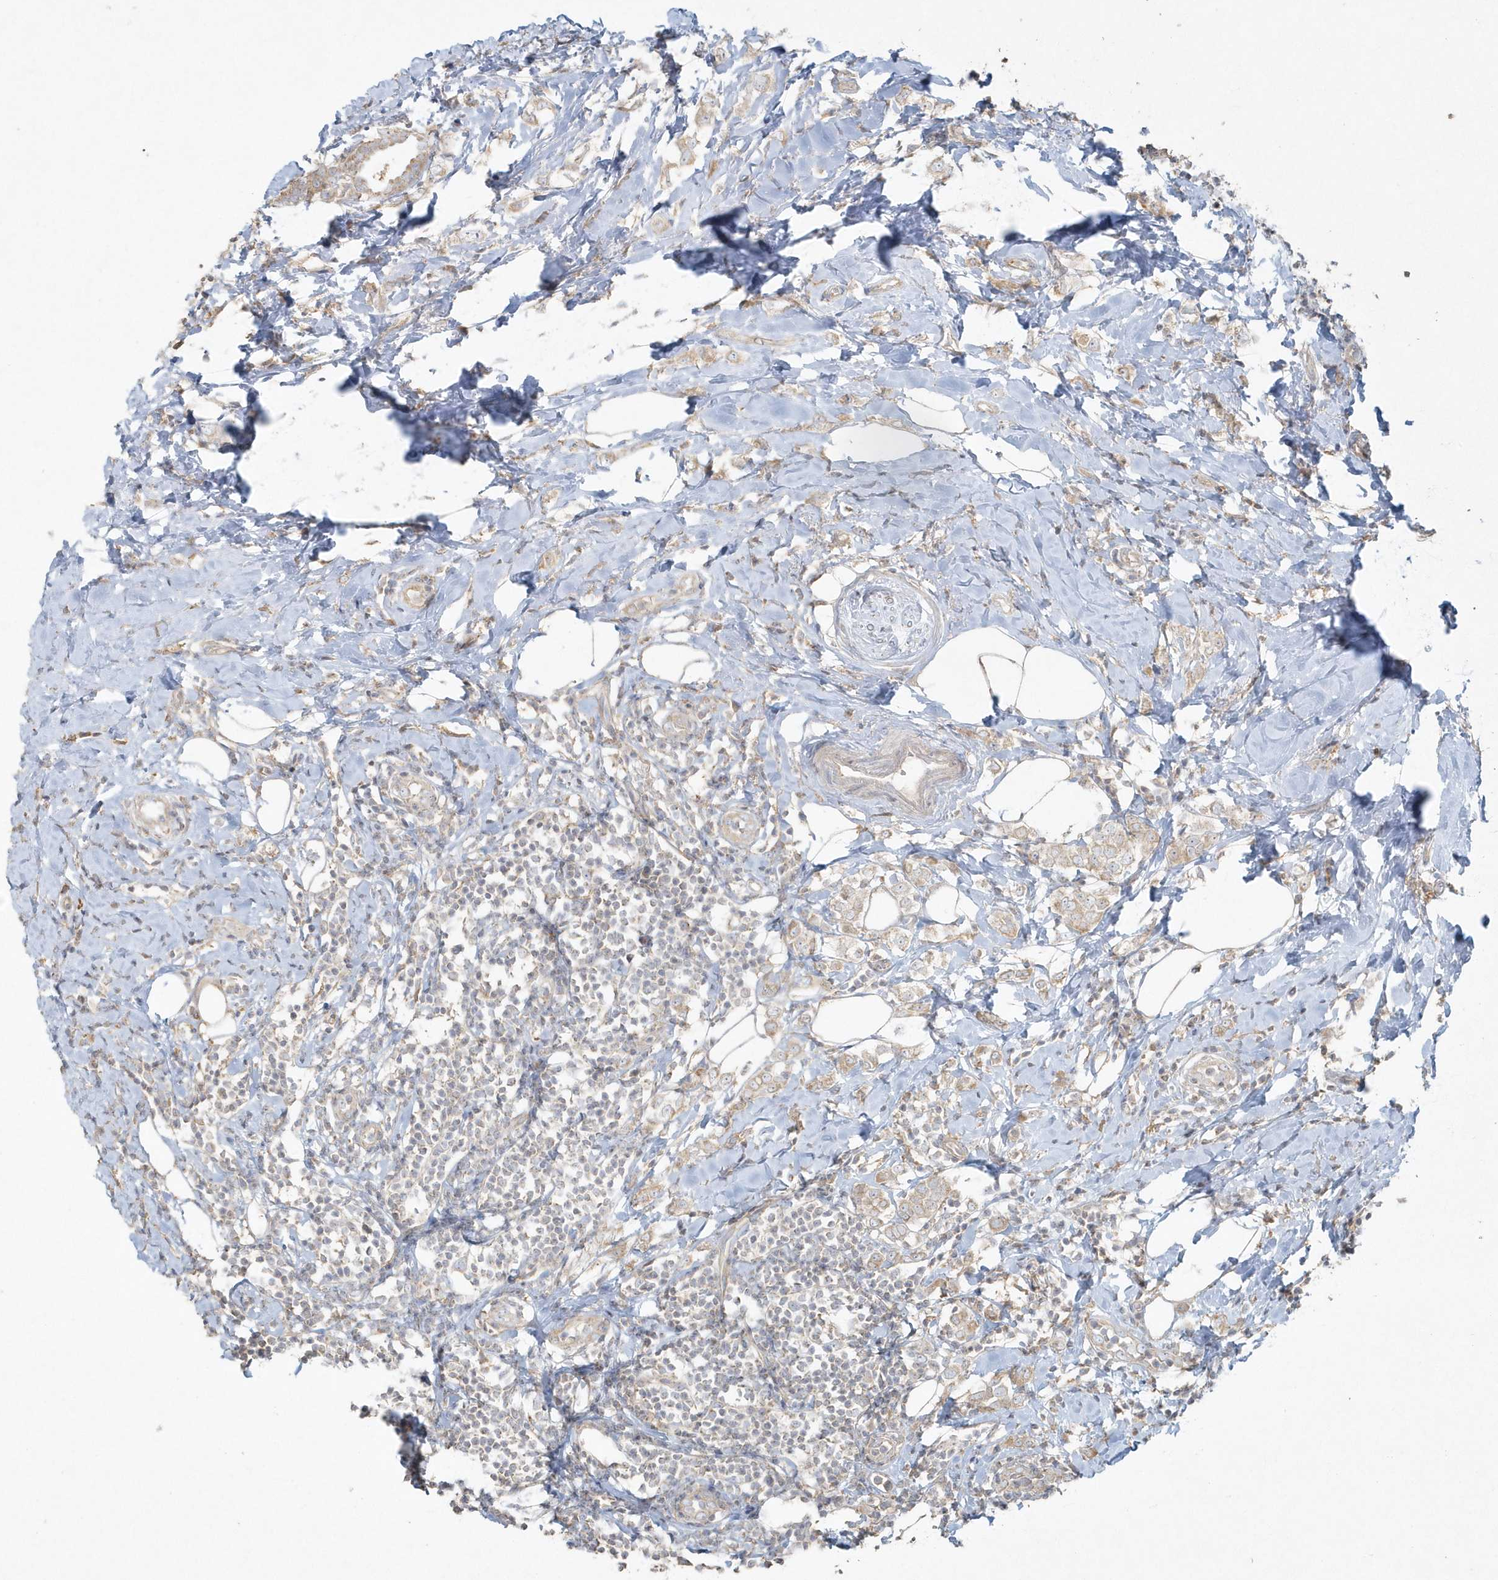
{"staining": {"intensity": "weak", "quantity": "<25%", "location": "cytoplasmic/membranous"}, "tissue": "breast cancer", "cell_type": "Tumor cells", "image_type": "cancer", "snomed": [{"axis": "morphology", "description": "Lobular carcinoma"}, {"axis": "topography", "description": "Breast"}], "caption": "DAB (3,3'-diaminobenzidine) immunohistochemical staining of human breast cancer shows no significant expression in tumor cells. The staining was performed using DAB (3,3'-diaminobenzidine) to visualize the protein expression in brown, while the nuclei were stained in blue with hematoxylin (Magnification: 20x).", "gene": "BLTP3A", "patient": {"sex": "female", "age": 47}}